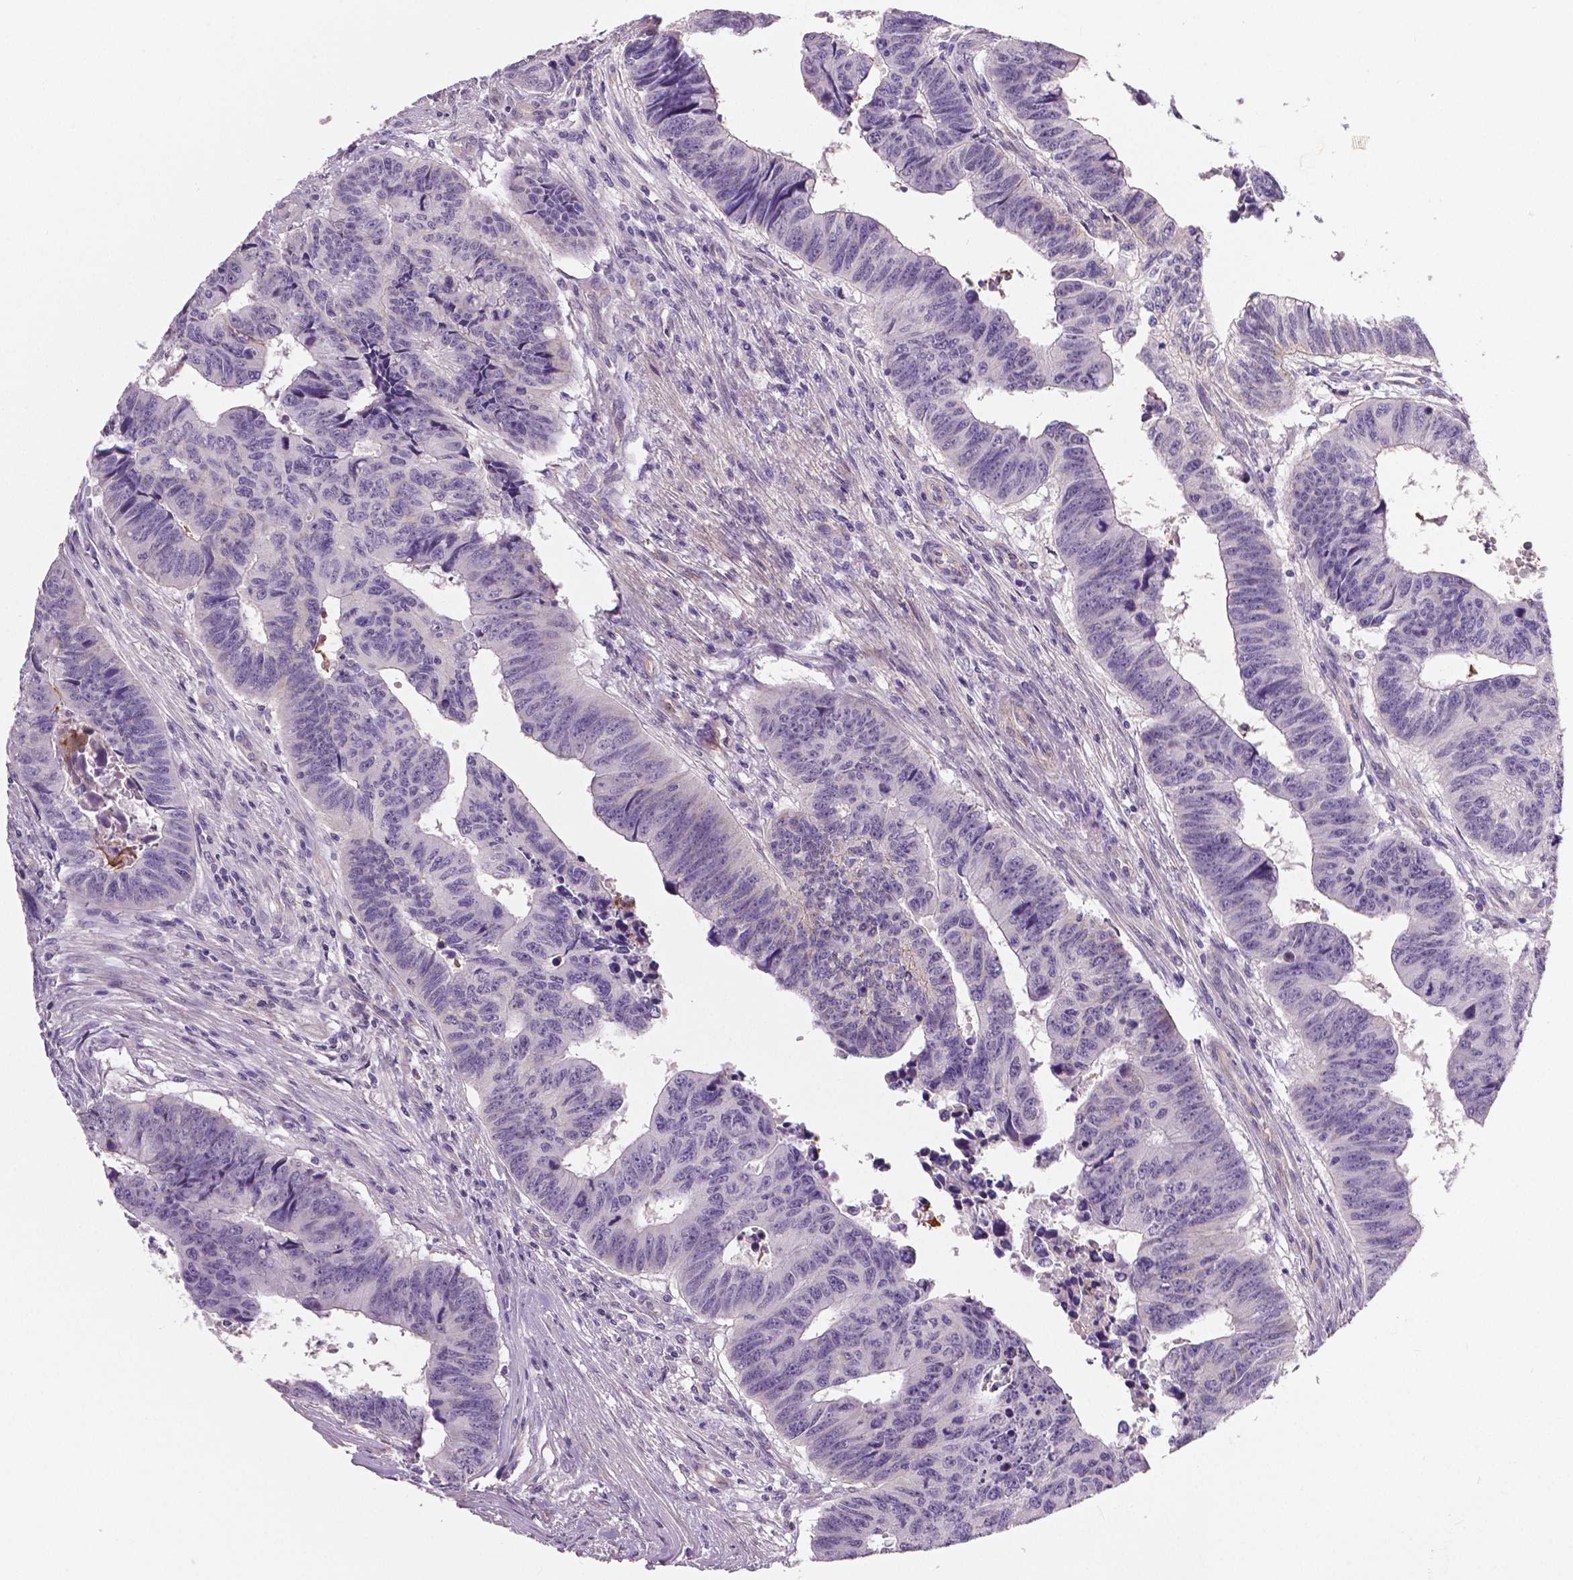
{"staining": {"intensity": "negative", "quantity": "none", "location": "none"}, "tissue": "colorectal cancer", "cell_type": "Tumor cells", "image_type": "cancer", "snomed": [{"axis": "morphology", "description": "Adenocarcinoma, NOS"}, {"axis": "topography", "description": "Rectum"}], "caption": "Immunohistochemistry (IHC) micrograph of neoplastic tissue: colorectal adenocarcinoma stained with DAB (3,3'-diaminobenzidine) shows no significant protein expression in tumor cells. The staining is performed using DAB (3,3'-diaminobenzidine) brown chromogen with nuclei counter-stained in using hematoxylin.", "gene": "FLT1", "patient": {"sex": "female", "age": 85}}